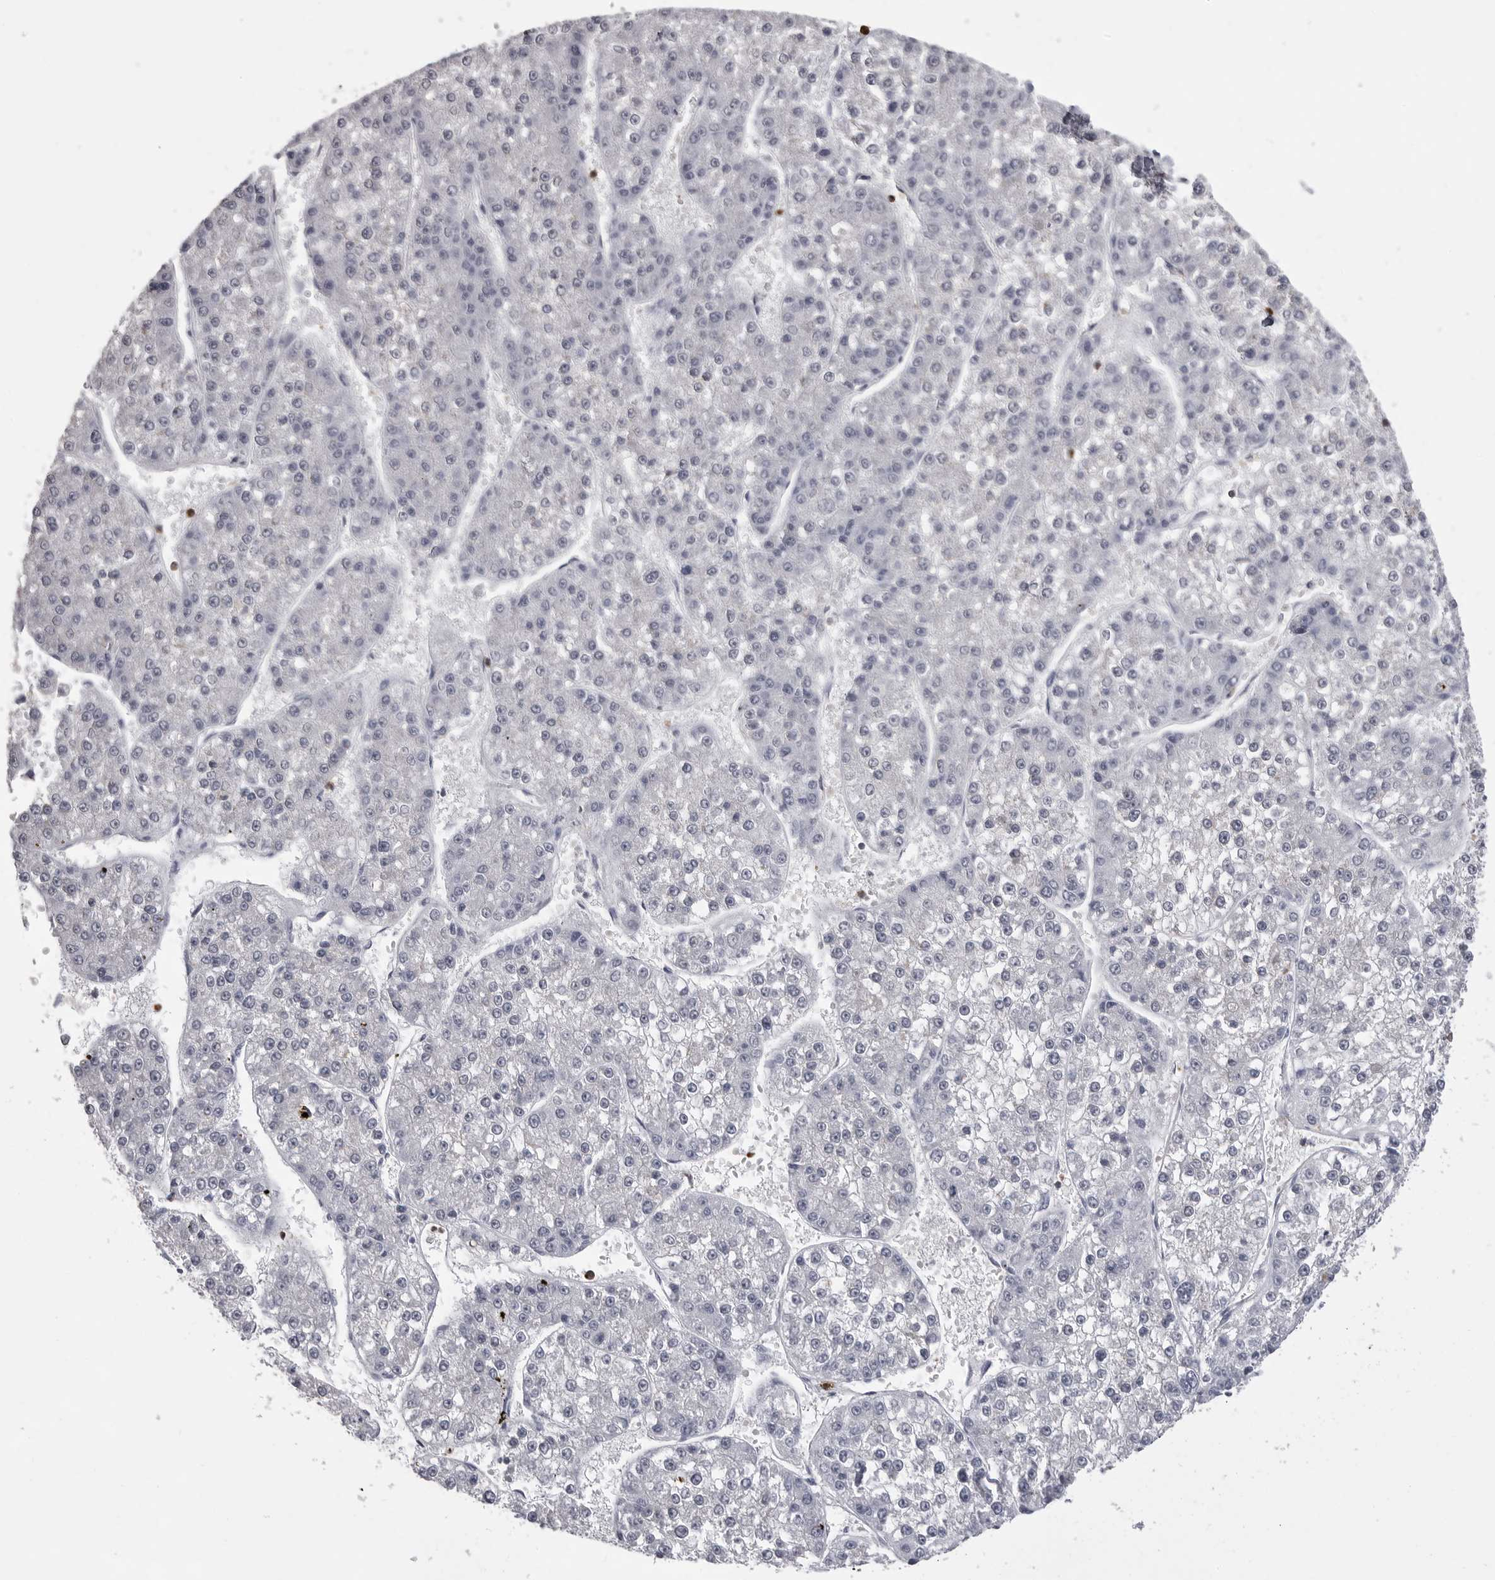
{"staining": {"intensity": "negative", "quantity": "none", "location": "none"}, "tissue": "liver cancer", "cell_type": "Tumor cells", "image_type": "cancer", "snomed": [{"axis": "morphology", "description": "Carcinoma, Hepatocellular, NOS"}, {"axis": "topography", "description": "Liver"}], "caption": "Histopathology image shows no significant protein expression in tumor cells of liver hepatocellular carcinoma.", "gene": "ITGAL", "patient": {"sex": "female", "age": 73}}